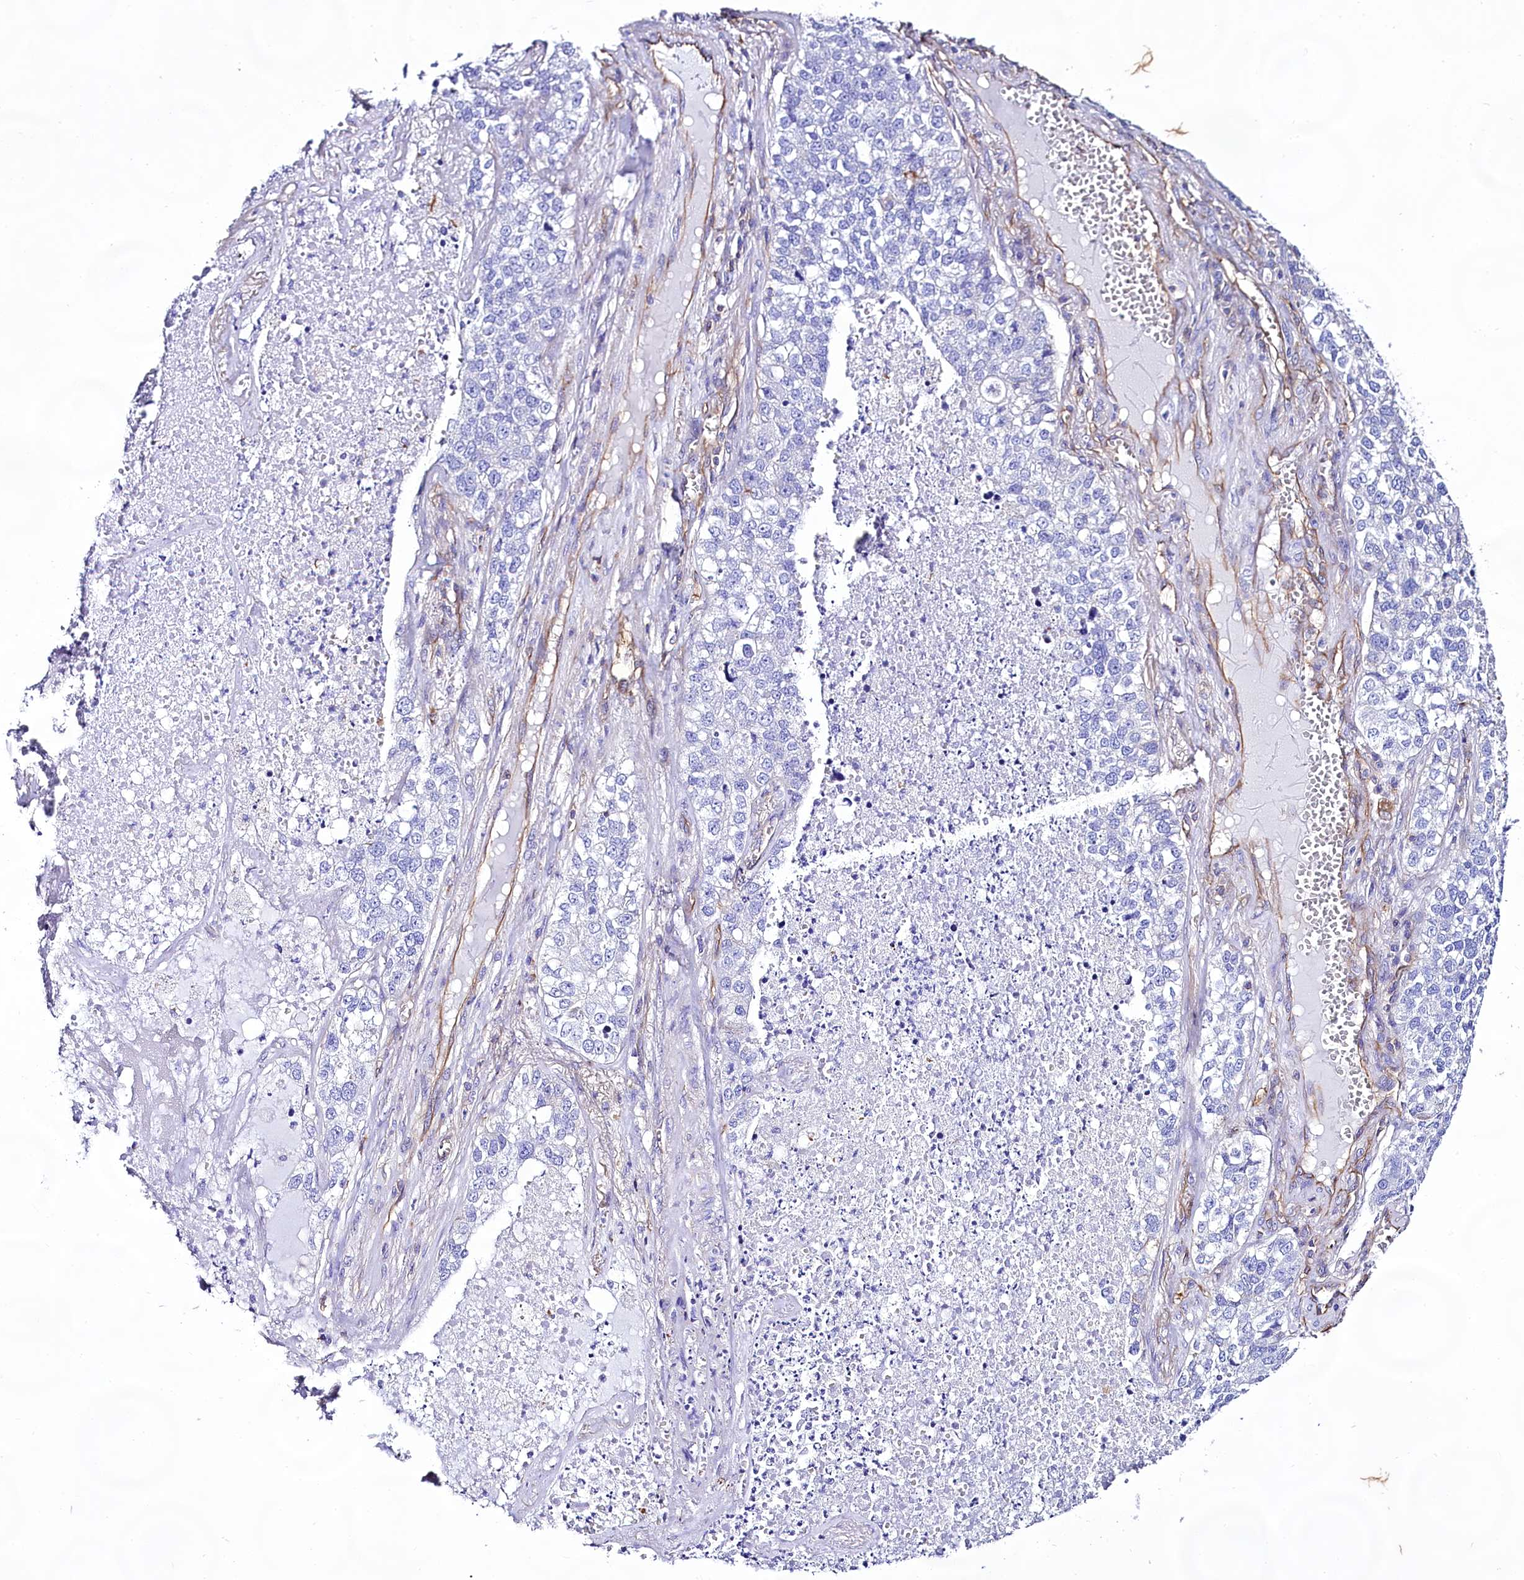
{"staining": {"intensity": "negative", "quantity": "none", "location": "none"}, "tissue": "lung cancer", "cell_type": "Tumor cells", "image_type": "cancer", "snomed": [{"axis": "morphology", "description": "Adenocarcinoma, NOS"}, {"axis": "topography", "description": "Lung"}], "caption": "A micrograph of adenocarcinoma (lung) stained for a protein exhibits no brown staining in tumor cells.", "gene": "CD99", "patient": {"sex": "male", "age": 49}}